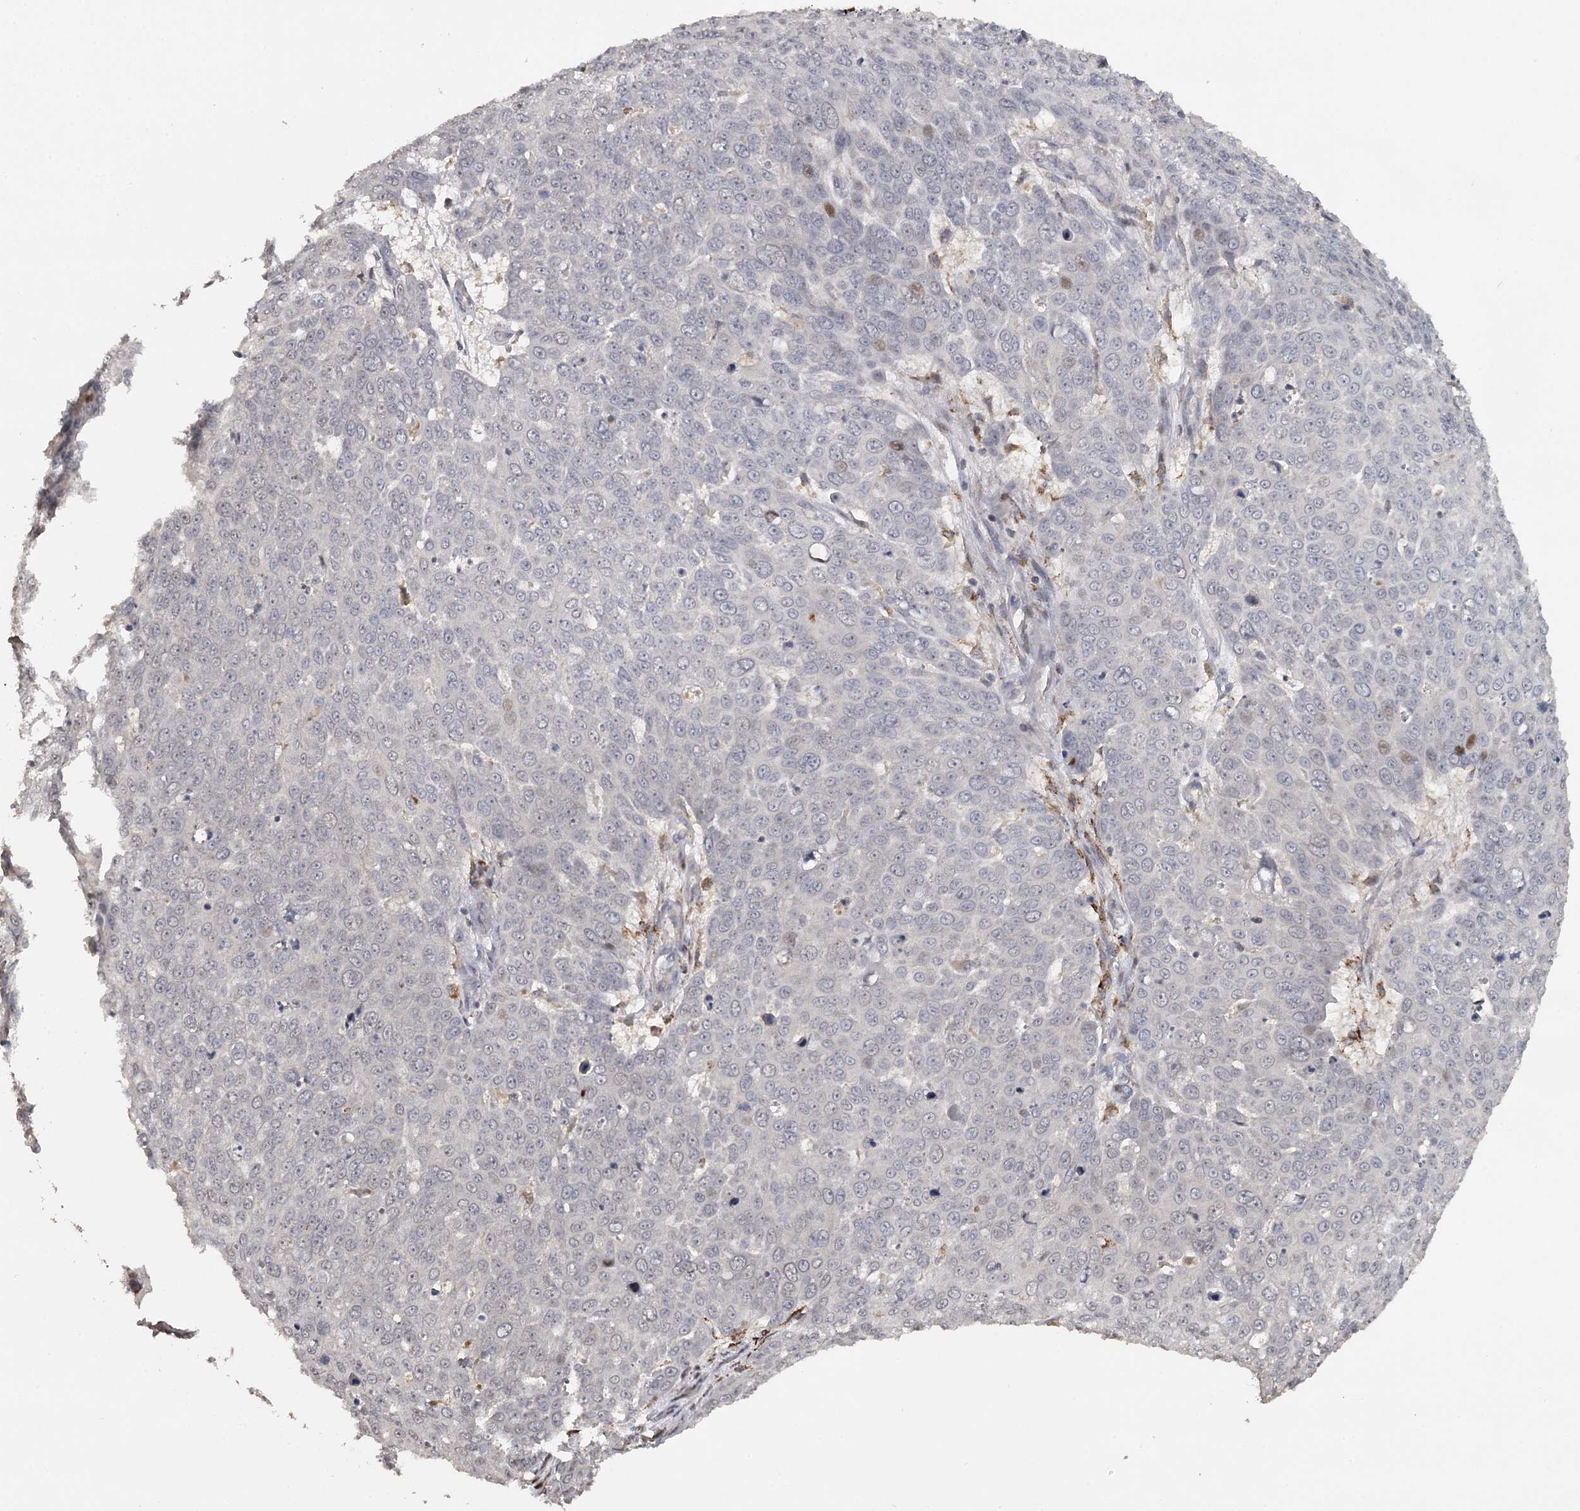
{"staining": {"intensity": "negative", "quantity": "none", "location": "none"}, "tissue": "skin cancer", "cell_type": "Tumor cells", "image_type": "cancer", "snomed": [{"axis": "morphology", "description": "Squamous cell carcinoma, NOS"}, {"axis": "topography", "description": "Skin"}], "caption": "Immunohistochemistry (IHC) histopathology image of skin squamous cell carcinoma stained for a protein (brown), which exhibits no expression in tumor cells.", "gene": "FAXC", "patient": {"sex": "male", "age": 71}}